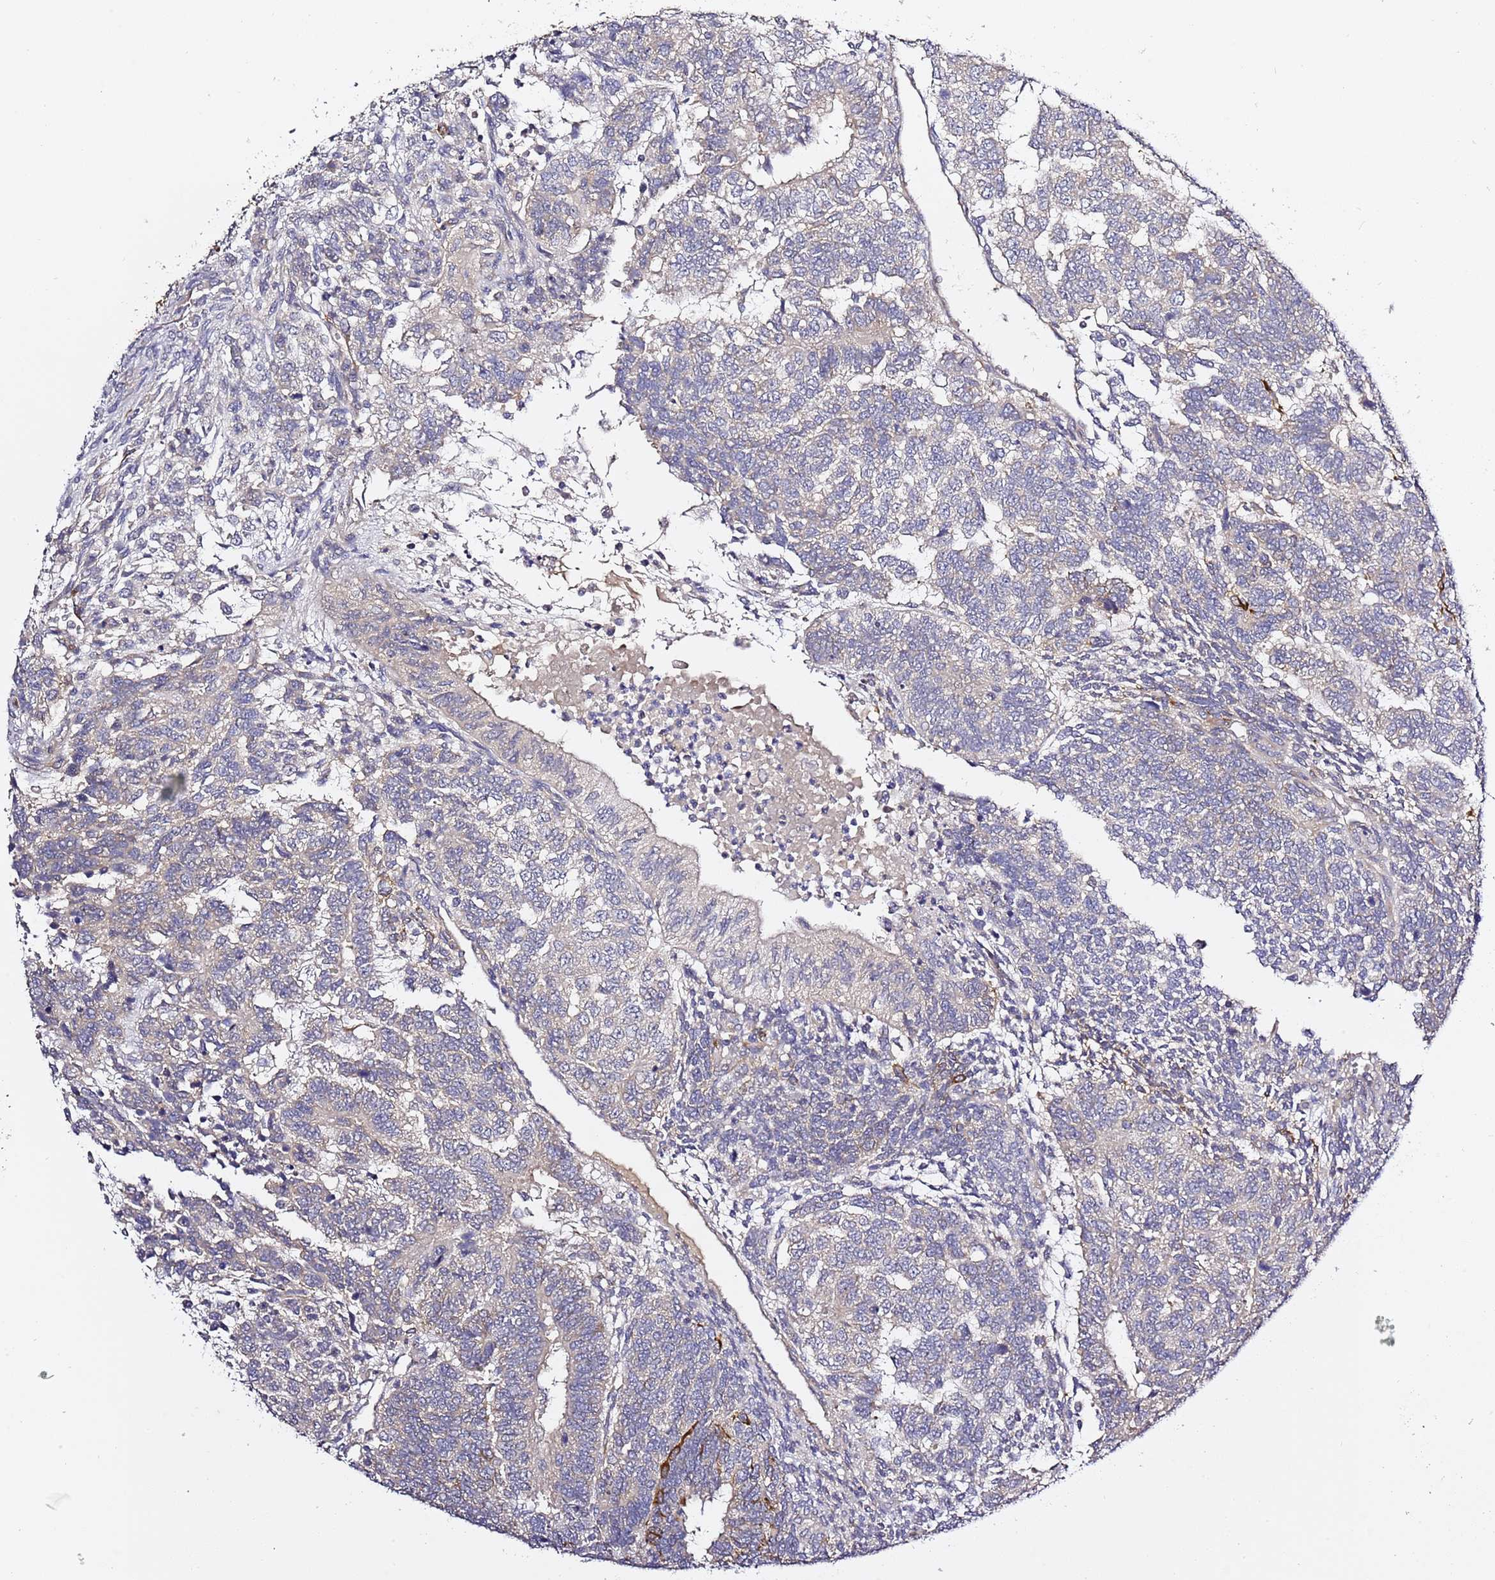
{"staining": {"intensity": "negative", "quantity": "none", "location": "none"}, "tissue": "testis cancer", "cell_type": "Tumor cells", "image_type": "cancer", "snomed": [{"axis": "morphology", "description": "Carcinoma, Embryonal, NOS"}, {"axis": "topography", "description": "Testis"}], "caption": "Image shows no protein positivity in tumor cells of testis cancer tissue.", "gene": "RFK", "patient": {"sex": "male", "age": 23}}